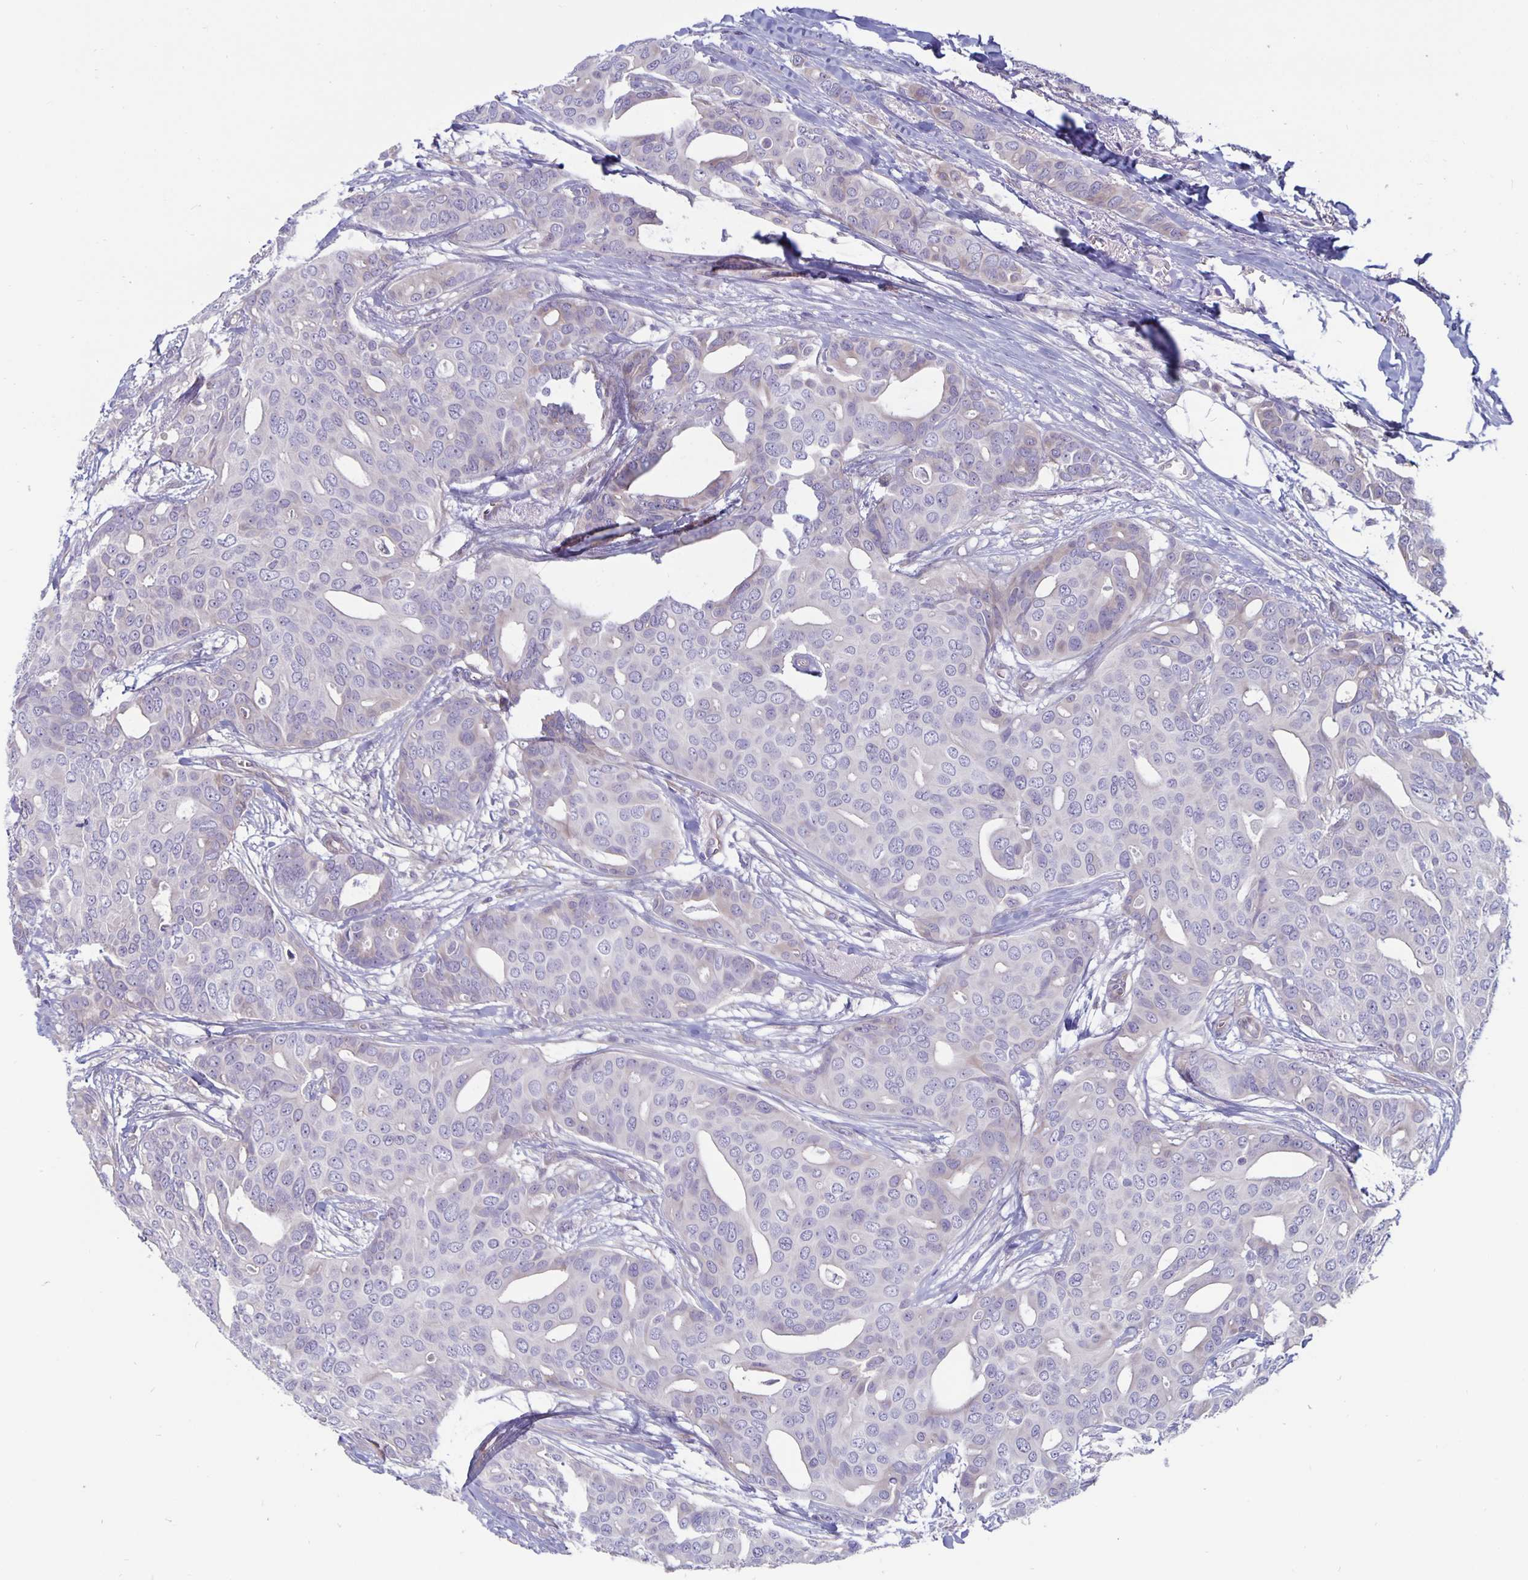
{"staining": {"intensity": "negative", "quantity": "none", "location": "none"}, "tissue": "breast cancer", "cell_type": "Tumor cells", "image_type": "cancer", "snomed": [{"axis": "morphology", "description": "Duct carcinoma"}, {"axis": "topography", "description": "Breast"}], "caption": "Photomicrograph shows no protein expression in tumor cells of breast cancer (intraductal carcinoma) tissue.", "gene": "PLCB3", "patient": {"sex": "female", "age": 54}}